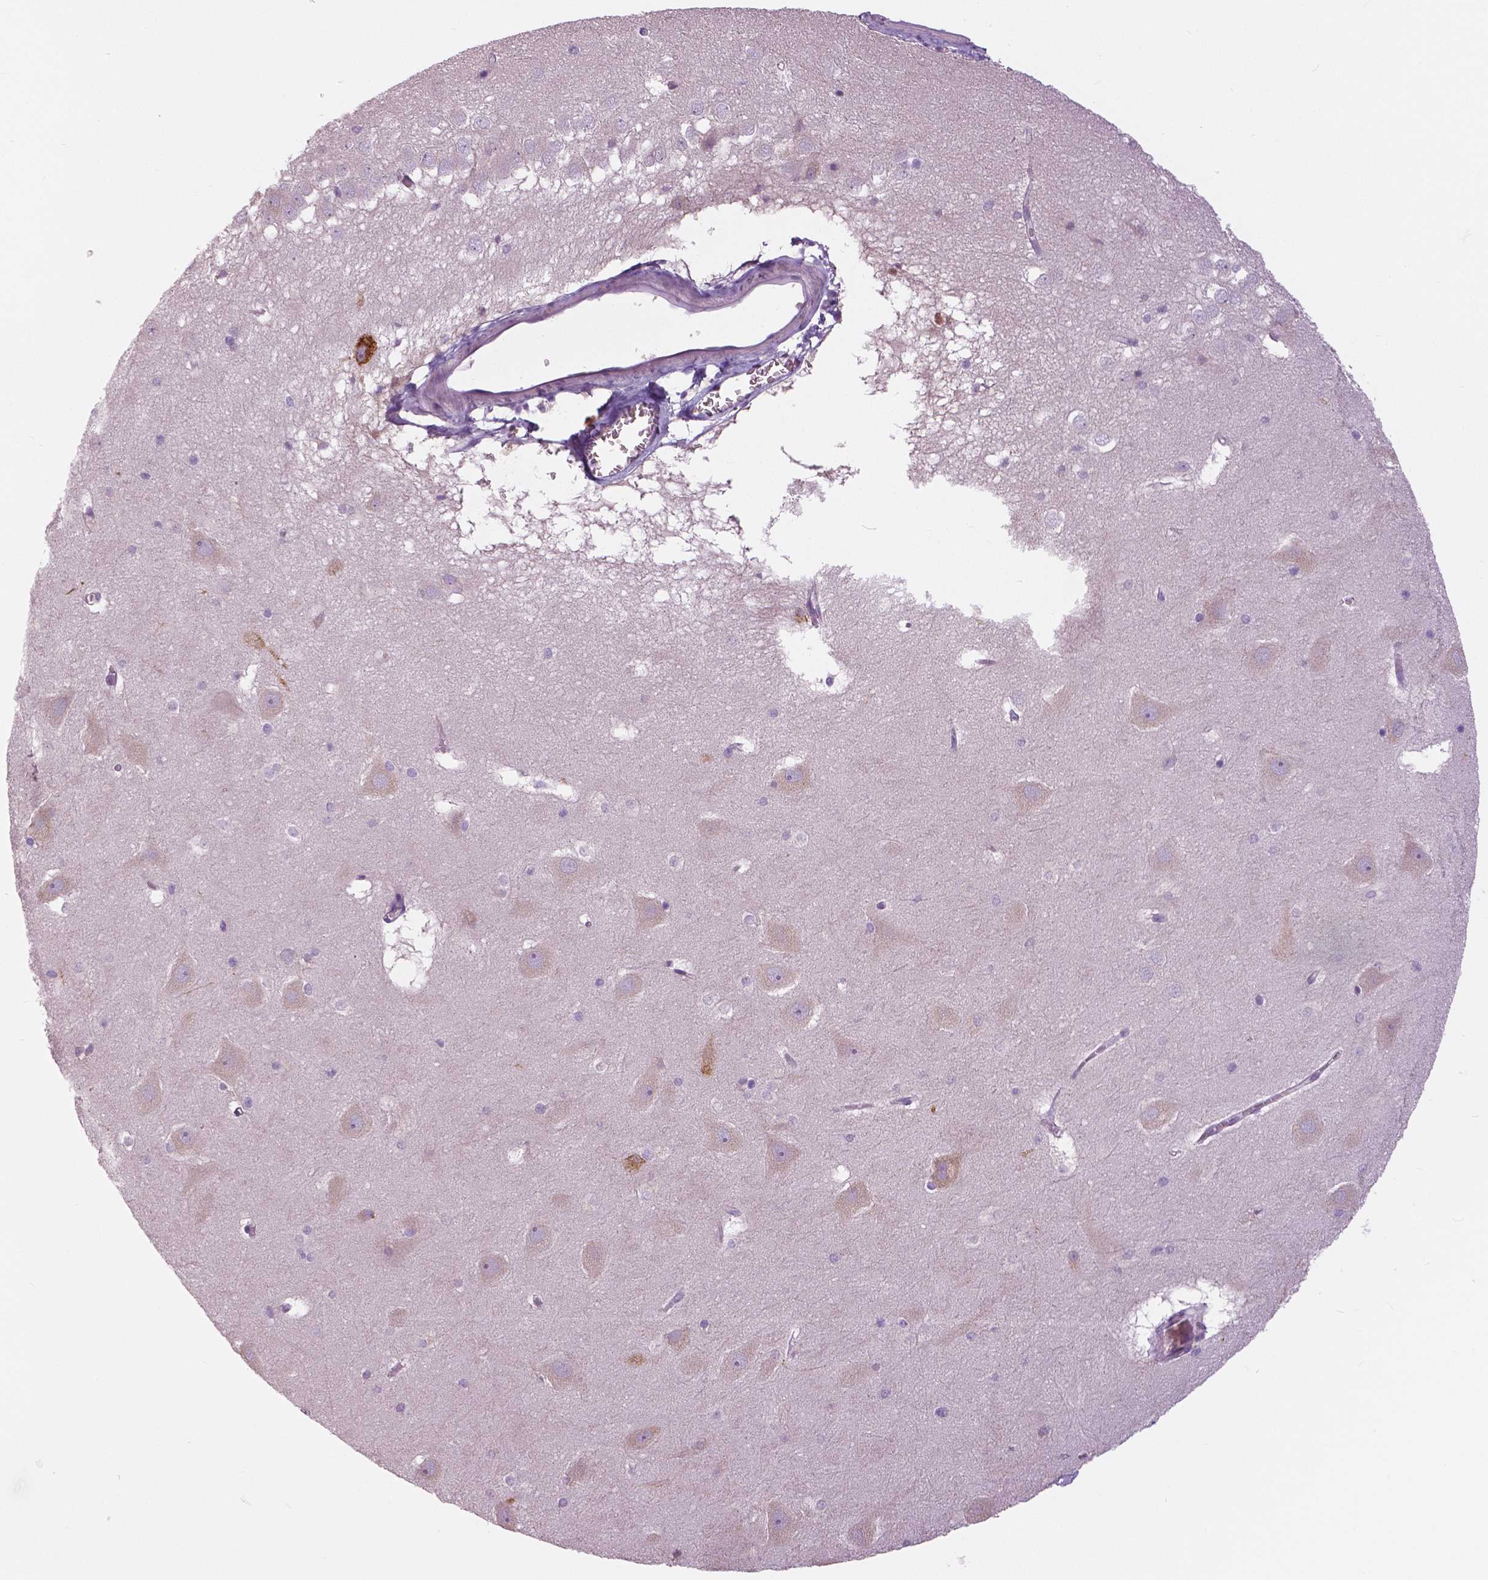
{"staining": {"intensity": "negative", "quantity": "none", "location": "none"}, "tissue": "hippocampus", "cell_type": "Glial cells", "image_type": "normal", "snomed": [{"axis": "morphology", "description": "Normal tissue, NOS"}, {"axis": "topography", "description": "Hippocampus"}], "caption": "Immunohistochemistry (IHC) of benign hippocampus reveals no positivity in glial cells. (Stains: DAB immunohistochemistry (IHC) with hematoxylin counter stain, Microscopy: brightfield microscopy at high magnification).", "gene": "SERPINI1", "patient": {"sex": "male", "age": 45}}